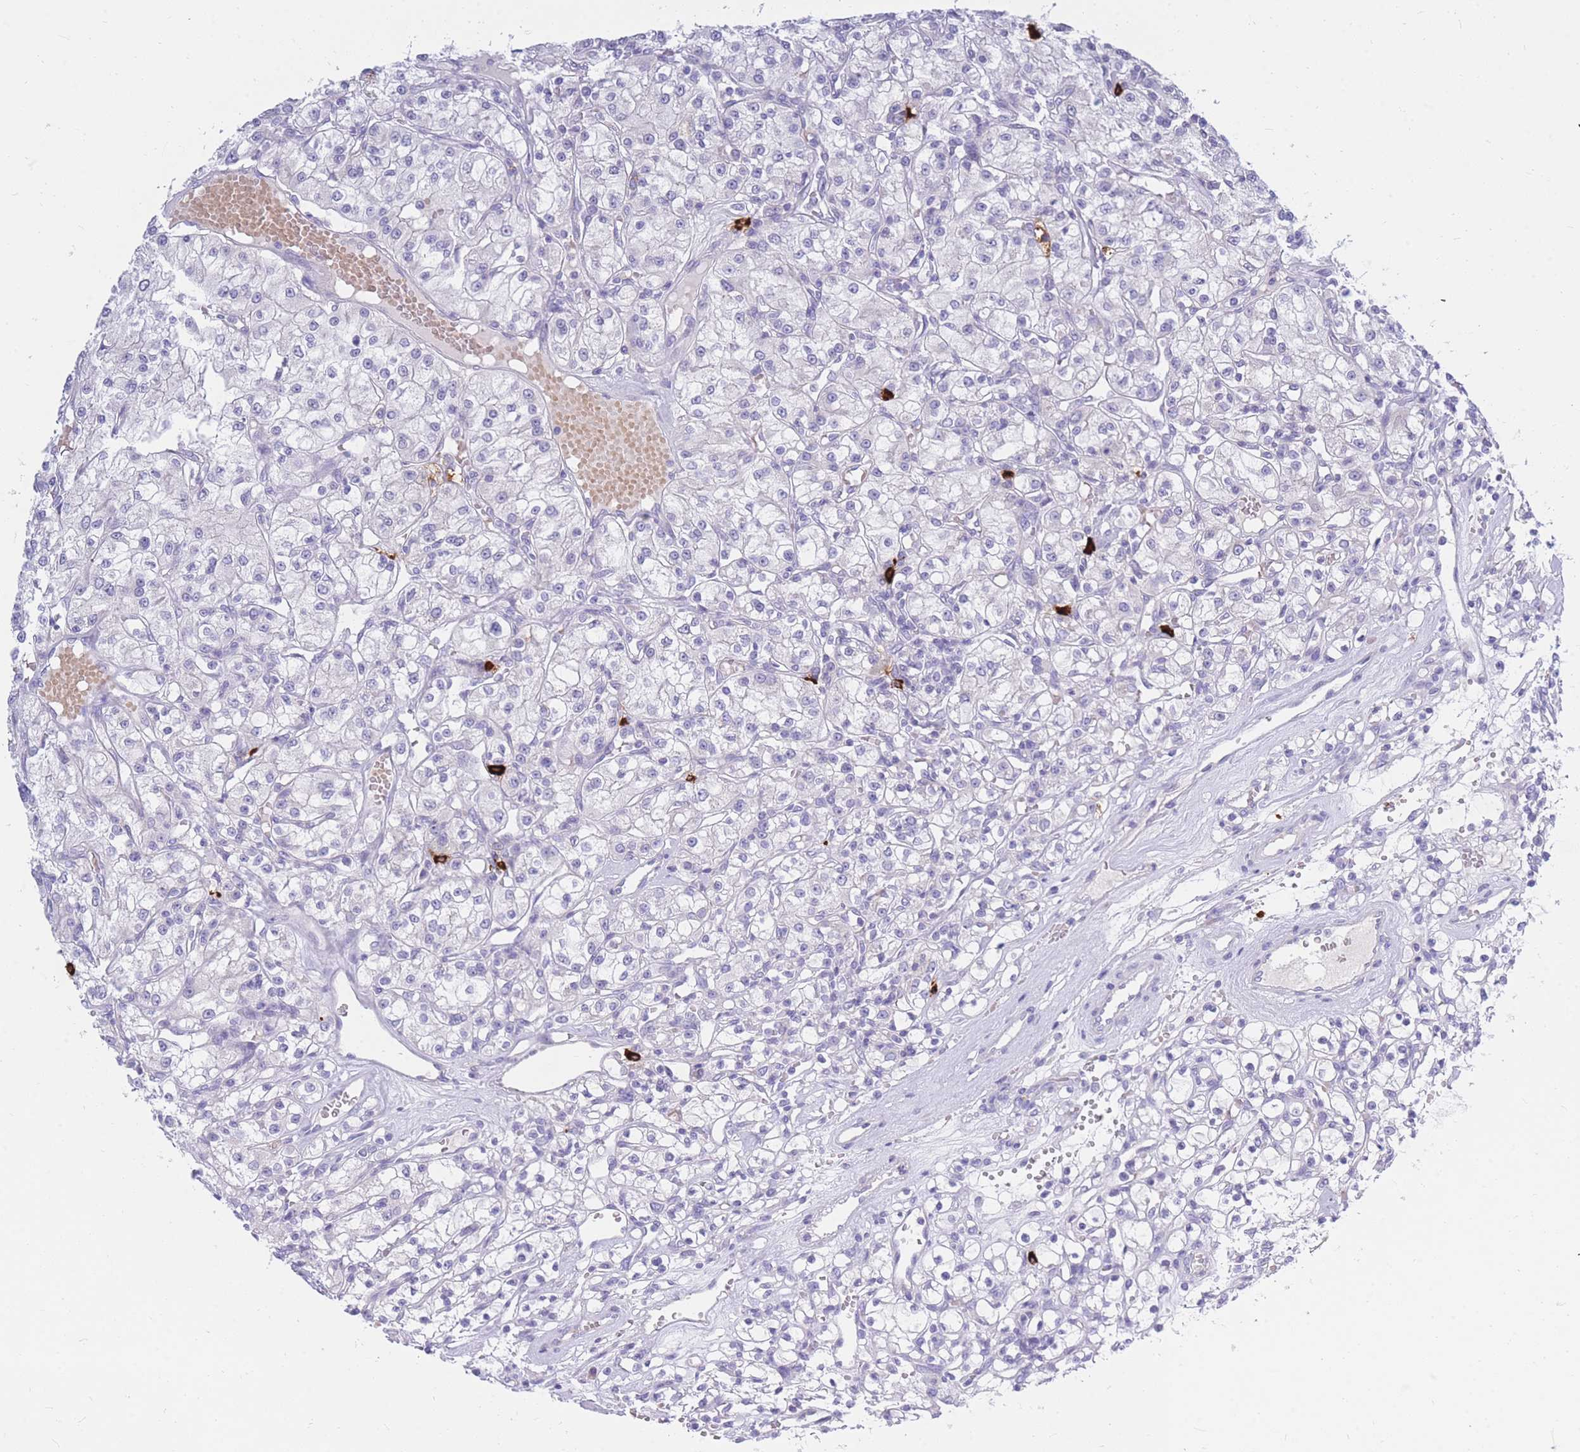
{"staining": {"intensity": "negative", "quantity": "none", "location": "none"}, "tissue": "renal cancer", "cell_type": "Tumor cells", "image_type": "cancer", "snomed": [{"axis": "morphology", "description": "Adenocarcinoma, NOS"}, {"axis": "topography", "description": "Kidney"}], "caption": "The photomicrograph shows no staining of tumor cells in adenocarcinoma (renal).", "gene": "TPSD1", "patient": {"sex": "female", "age": 59}}